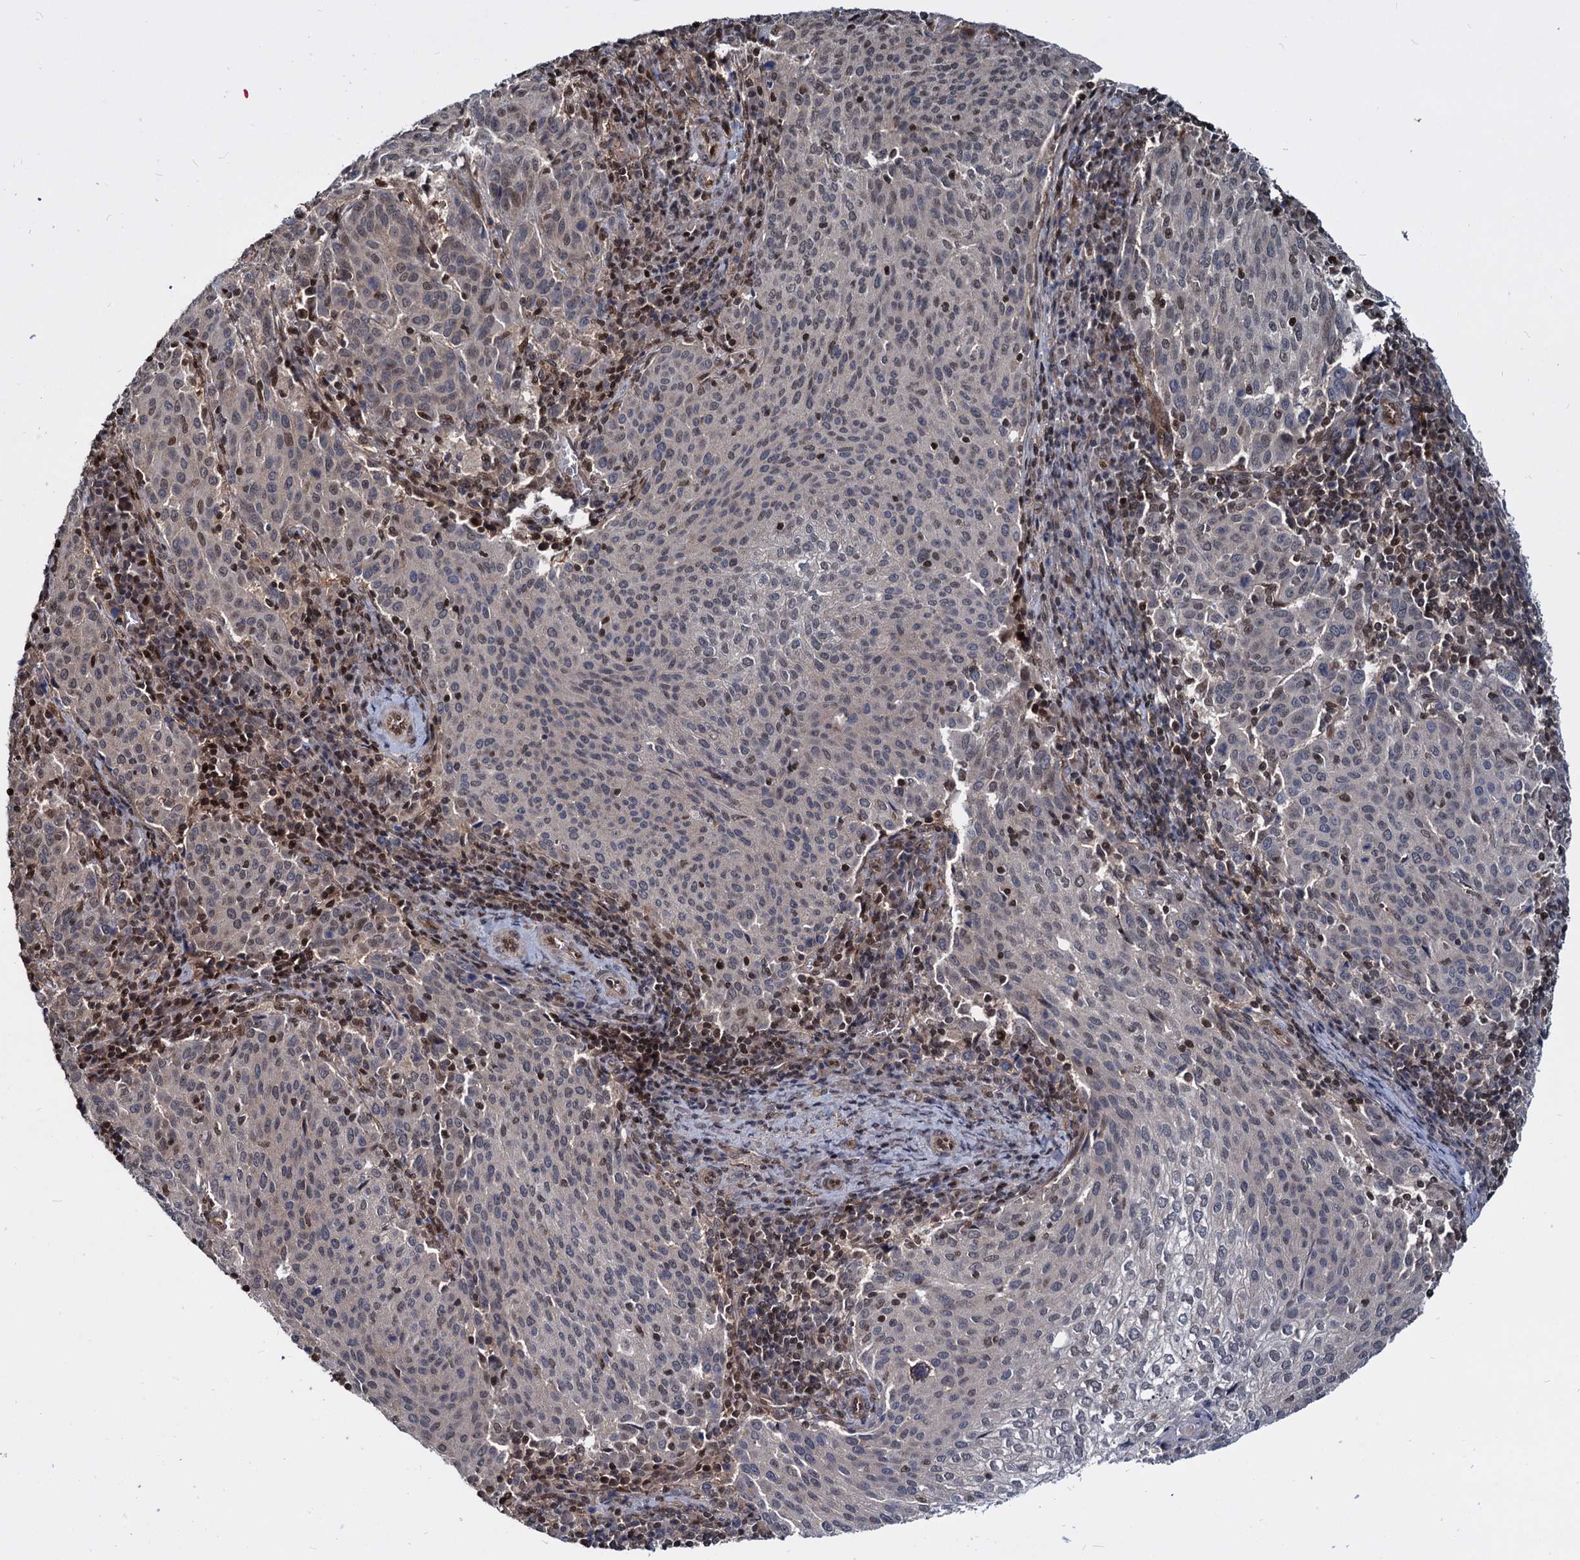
{"staining": {"intensity": "weak", "quantity": "25%-75%", "location": "nuclear"}, "tissue": "cervical cancer", "cell_type": "Tumor cells", "image_type": "cancer", "snomed": [{"axis": "morphology", "description": "Squamous cell carcinoma, NOS"}, {"axis": "topography", "description": "Cervix"}], "caption": "Tumor cells show low levels of weak nuclear expression in about 25%-75% of cells in human cervical cancer. Immunohistochemistry stains the protein of interest in brown and the nuclei are stained blue.", "gene": "UBLCP1", "patient": {"sex": "female", "age": 46}}